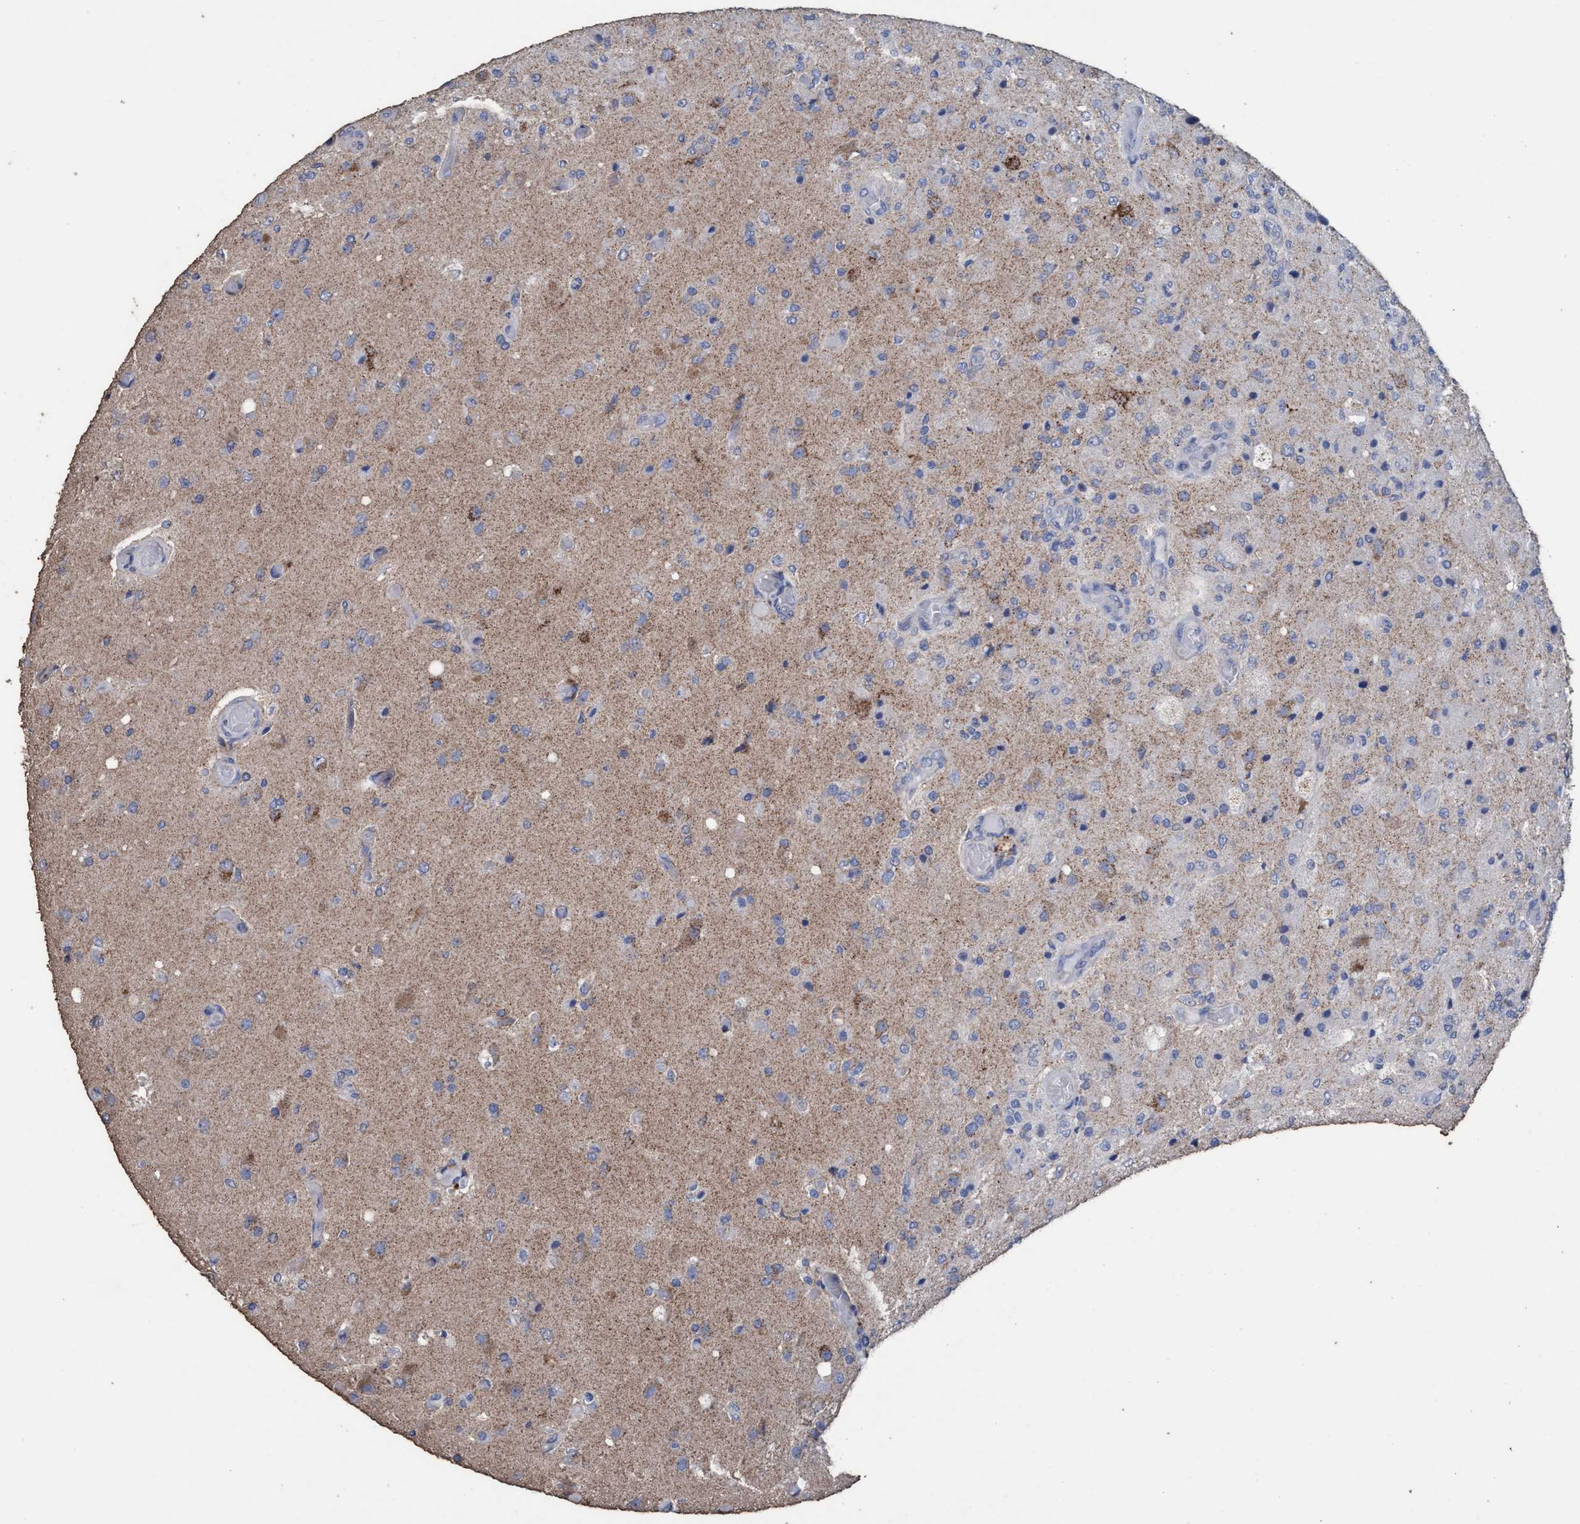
{"staining": {"intensity": "moderate", "quantity": "<25%", "location": "cytoplasmic/membranous"}, "tissue": "glioma", "cell_type": "Tumor cells", "image_type": "cancer", "snomed": [{"axis": "morphology", "description": "Normal tissue, NOS"}, {"axis": "morphology", "description": "Glioma, malignant, High grade"}, {"axis": "topography", "description": "Cerebral cortex"}], "caption": "Immunohistochemistry photomicrograph of neoplastic tissue: glioma stained using IHC reveals low levels of moderate protein expression localized specifically in the cytoplasmic/membranous of tumor cells, appearing as a cytoplasmic/membranous brown color.", "gene": "RSAD1", "patient": {"sex": "male", "age": 77}}